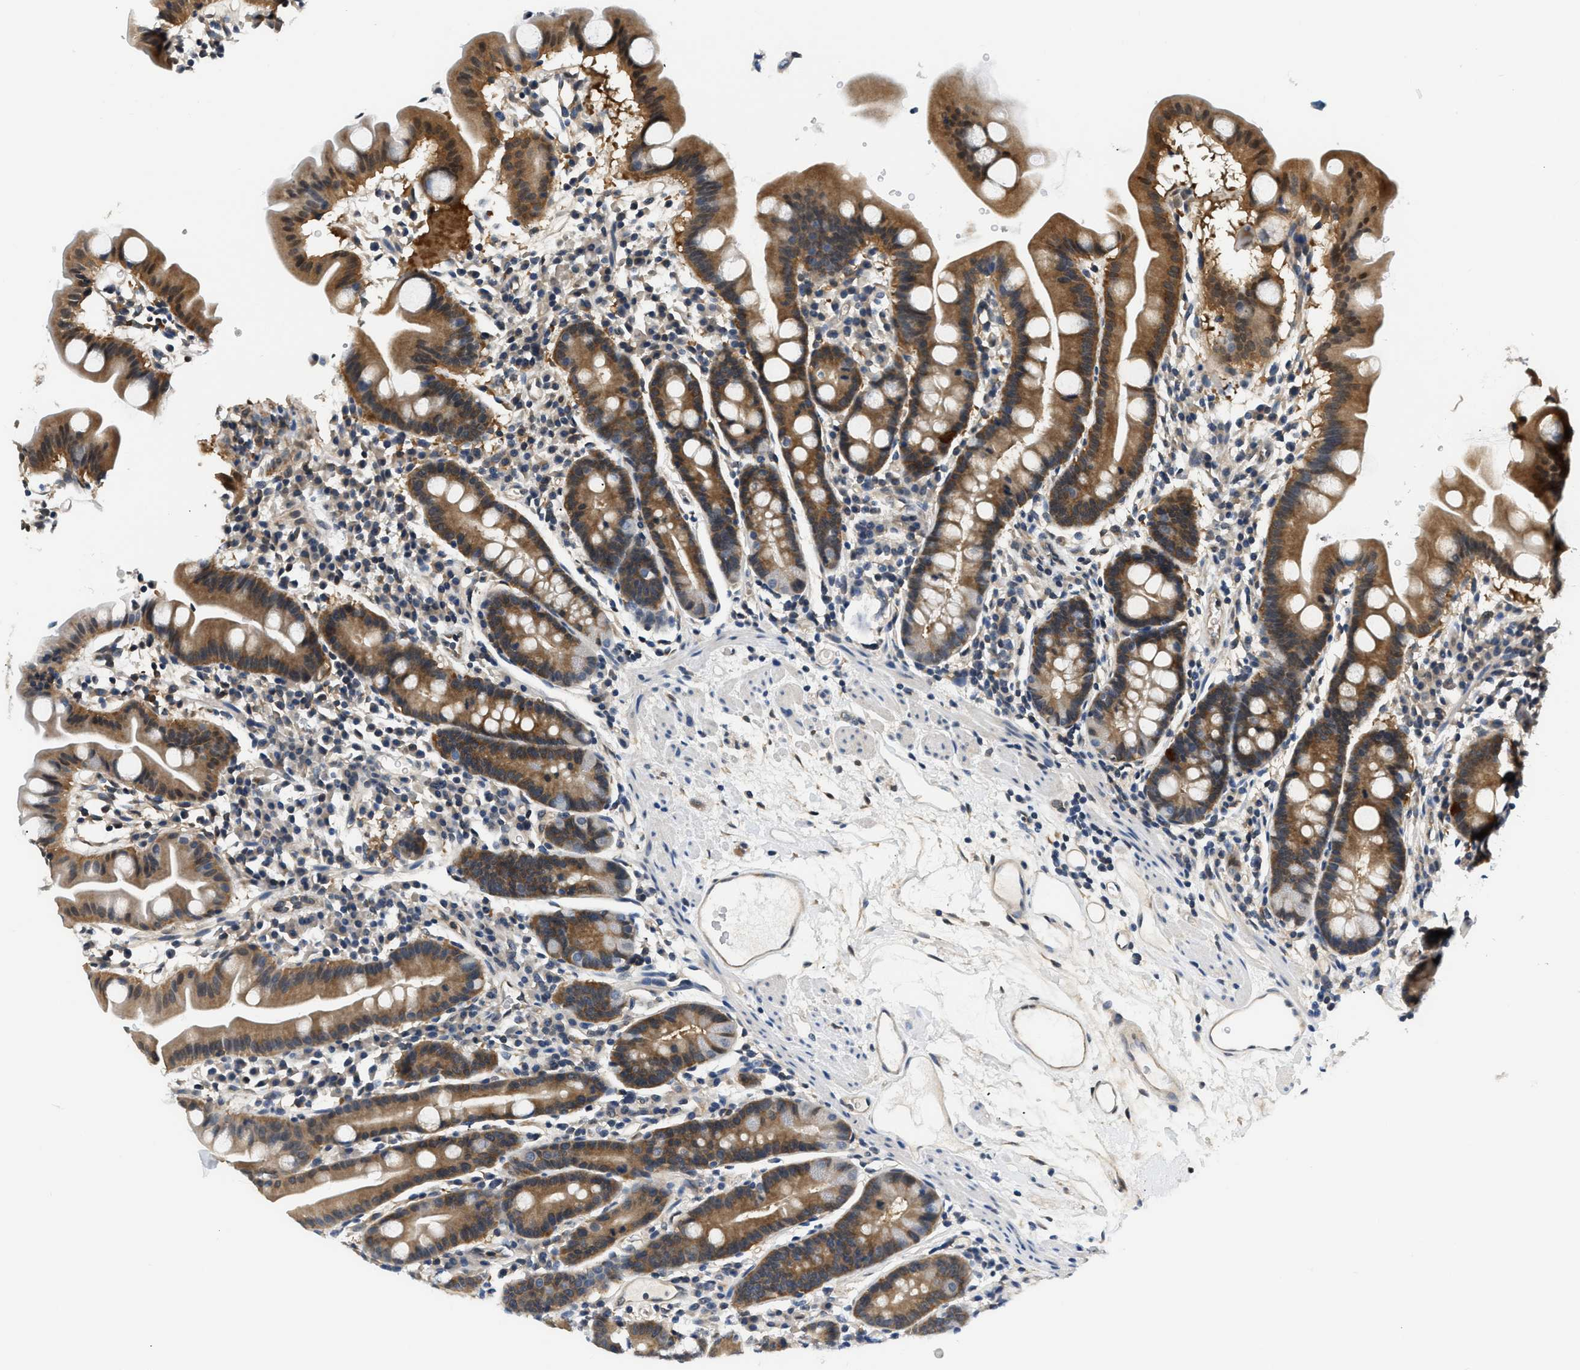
{"staining": {"intensity": "moderate", "quantity": ">75%", "location": "cytoplasmic/membranous,nuclear"}, "tissue": "duodenum", "cell_type": "Glandular cells", "image_type": "normal", "snomed": [{"axis": "morphology", "description": "Normal tissue, NOS"}, {"axis": "topography", "description": "Duodenum"}], "caption": "Immunohistochemical staining of unremarkable human duodenum demonstrates >75% levels of moderate cytoplasmic/membranous,nuclear protein expression in about >75% of glandular cells.", "gene": "EIF4EBP2", "patient": {"sex": "male", "age": 50}}